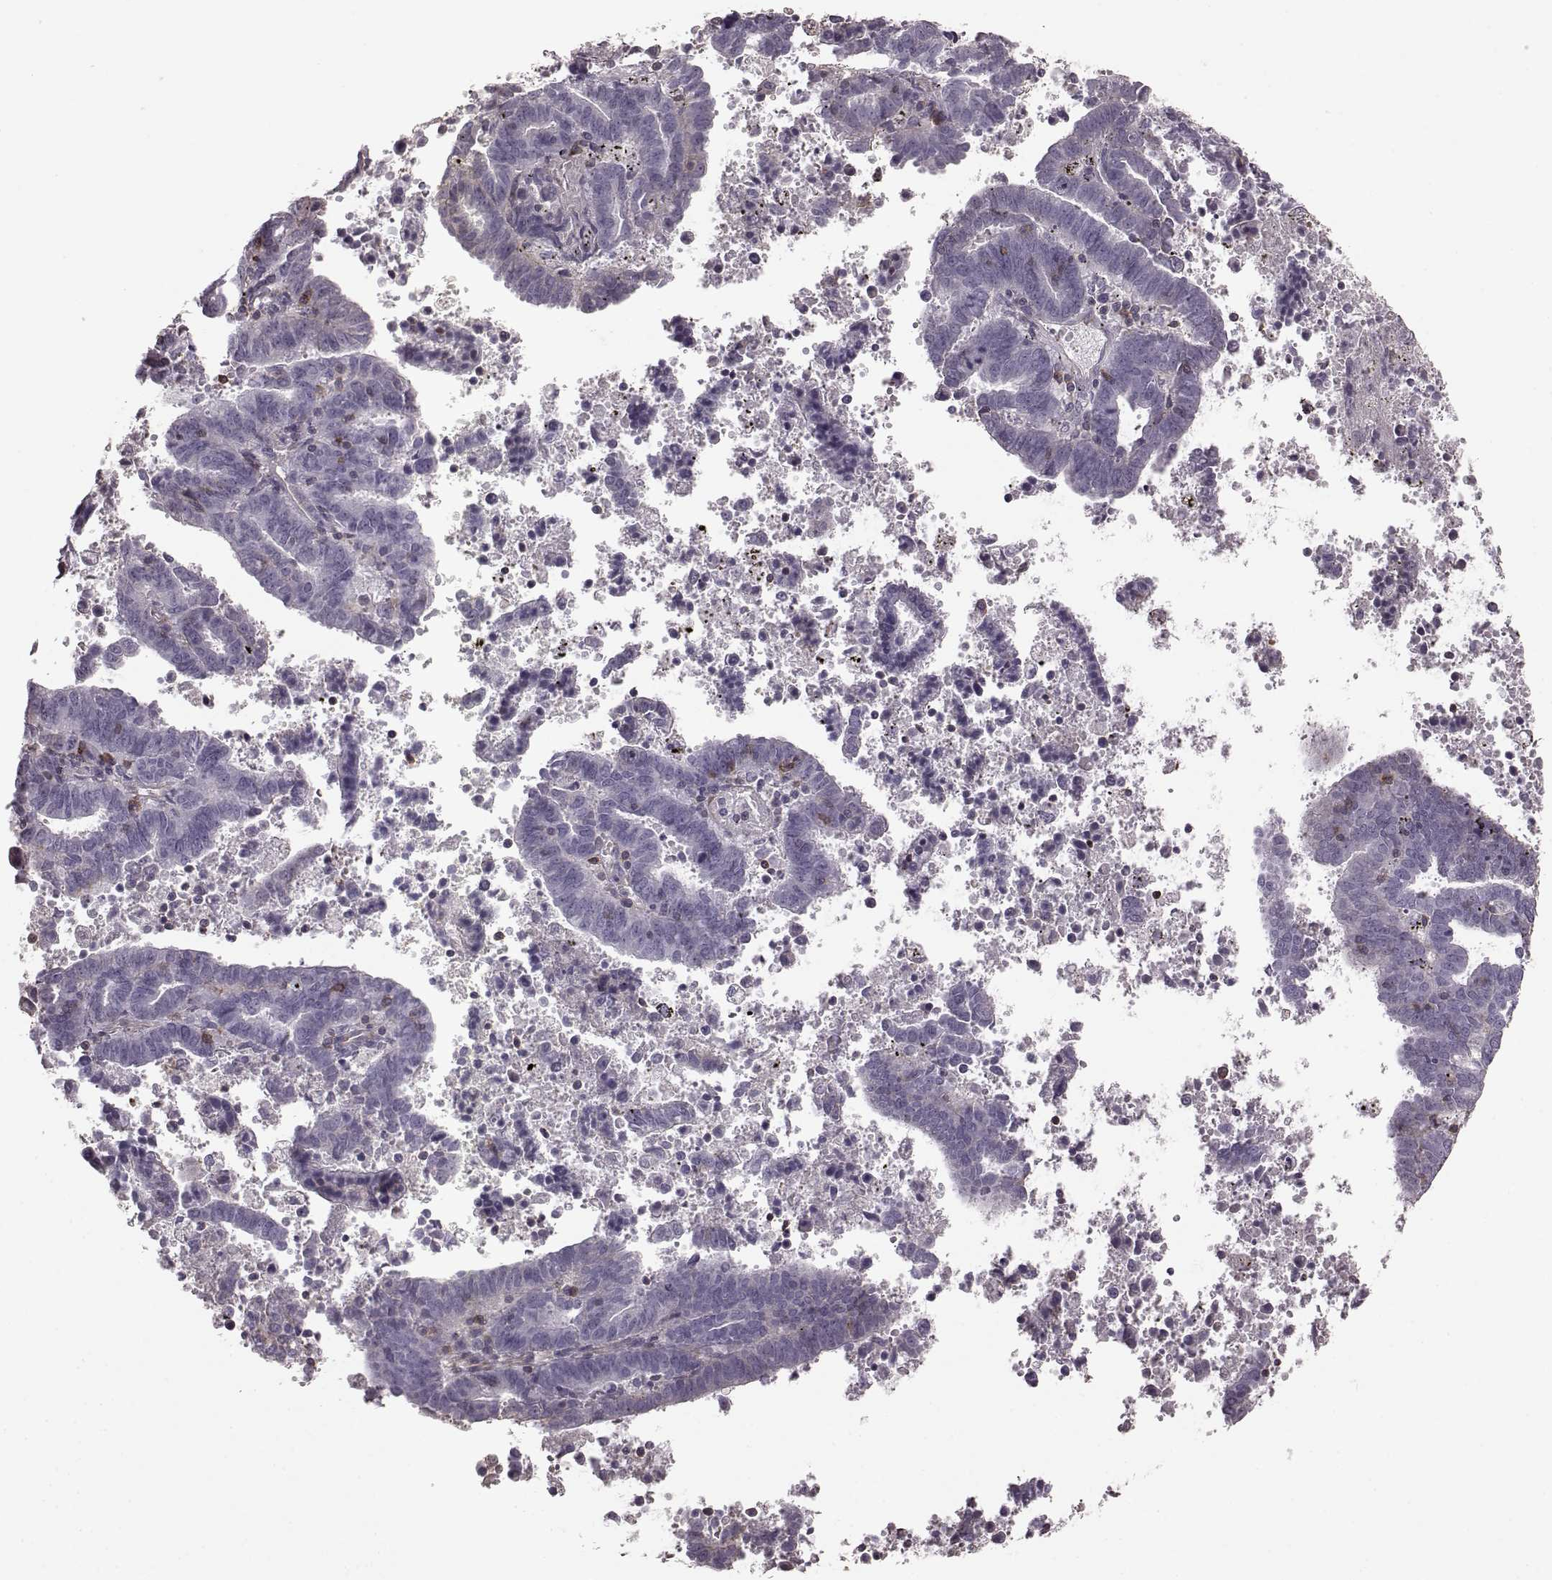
{"staining": {"intensity": "negative", "quantity": "none", "location": "none"}, "tissue": "endometrial cancer", "cell_type": "Tumor cells", "image_type": "cancer", "snomed": [{"axis": "morphology", "description": "Adenocarcinoma, NOS"}, {"axis": "topography", "description": "Uterus"}], "caption": "The photomicrograph demonstrates no staining of tumor cells in endometrial cancer.", "gene": "PDCD1", "patient": {"sex": "female", "age": 83}}